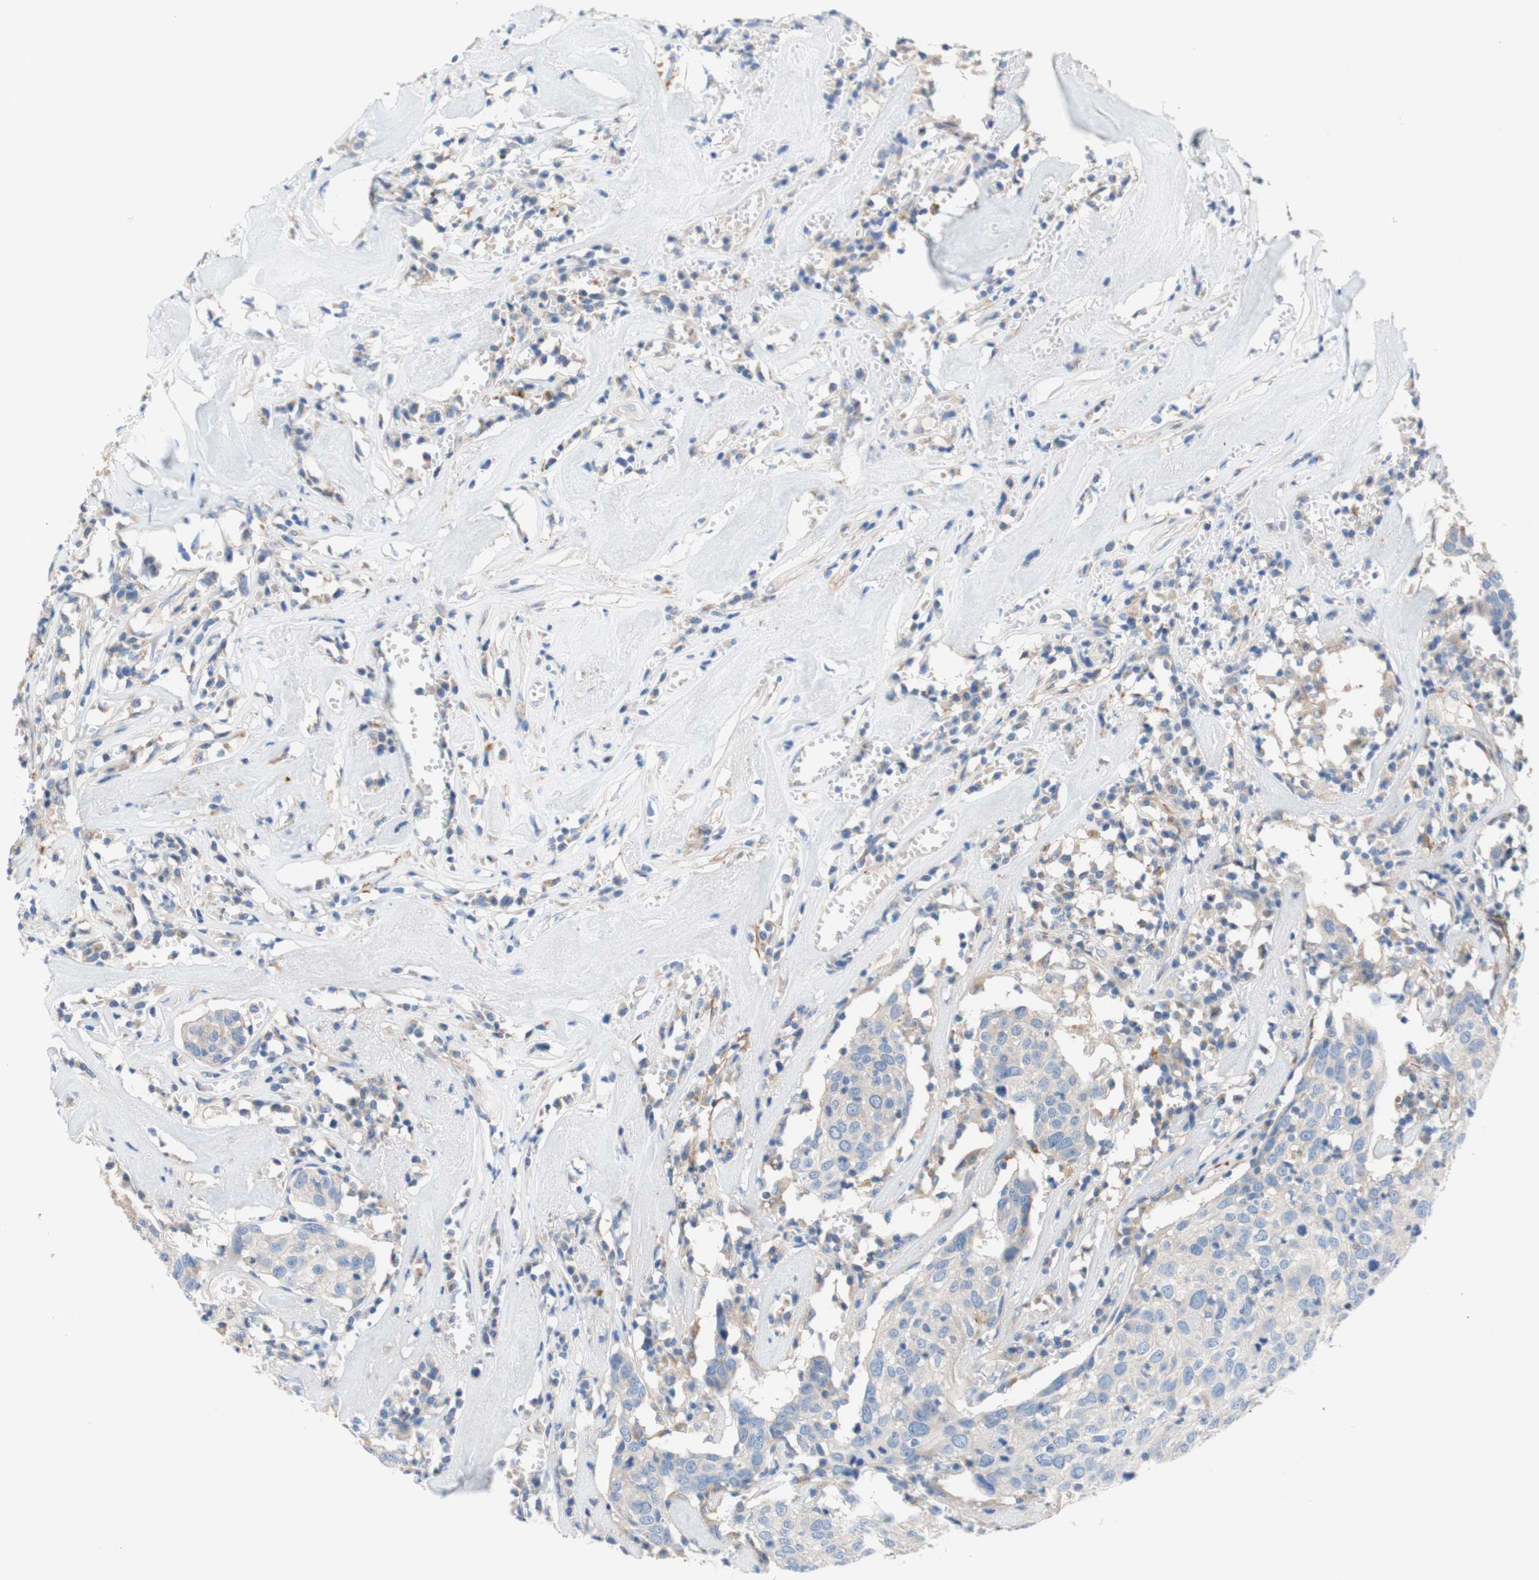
{"staining": {"intensity": "weak", "quantity": ">75%", "location": "cytoplasmic/membranous"}, "tissue": "head and neck cancer", "cell_type": "Tumor cells", "image_type": "cancer", "snomed": [{"axis": "morphology", "description": "Adenocarcinoma, NOS"}, {"axis": "topography", "description": "Salivary gland"}, {"axis": "topography", "description": "Head-Neck"}], "caption": "This histopathology image displays IHC staining of human adenocarcinoma (head and neck), with low weak cytoplasmic/membranous positivity in about >75% of tumor cells.", "gene": "F3", "patient": {"sex": "female", "age": 65}}